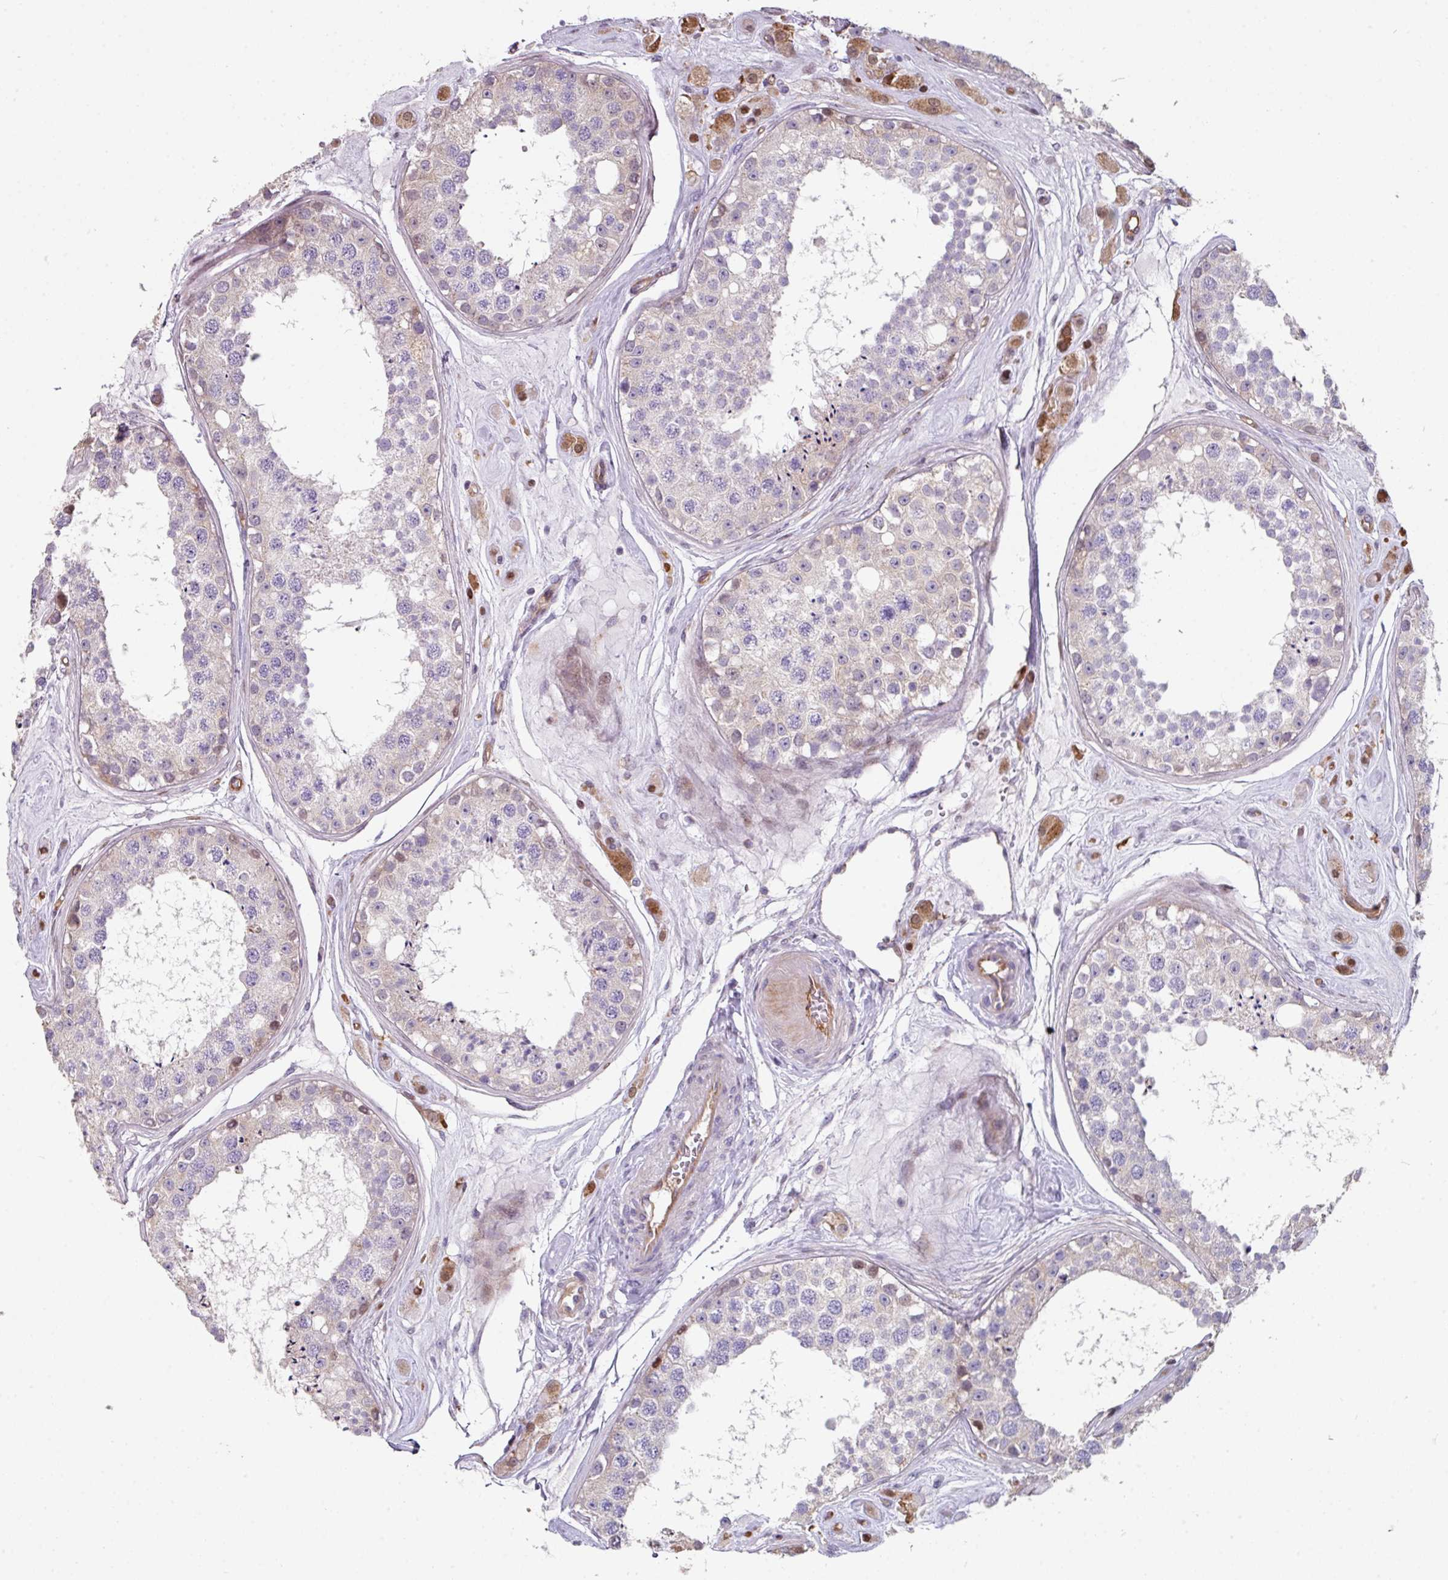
{"staining": {"intensity": "moderate", "quantity": "25%-75%", "location": "cytoplasmic/membranous"}, "tissue": "testis", "cell_type": "Cells in seminiferous ducts", "image_type": "normal", "snomed": [{"axis": "morphology", "description": "Normal tissue, NOS"}, {"axis": "topography", "description": "Testis"}], "caption": "Immunohistochemistry (IHC) staining of benign testis, which exhibits medium levels of moderate cytoplasmic/membranous staining in approximately 25%-75% of cells in seminiferous ducts indicating moderate cytoplasmic/membranous protein positivity. The staining was performed using DAB (3,3'-diaminobenzidine) (brown) for protein detection and nuclei were counterstained in hematoxylin (blue).", "gene": "ANO9", "patient": {"sex": "male", "age": 25}}